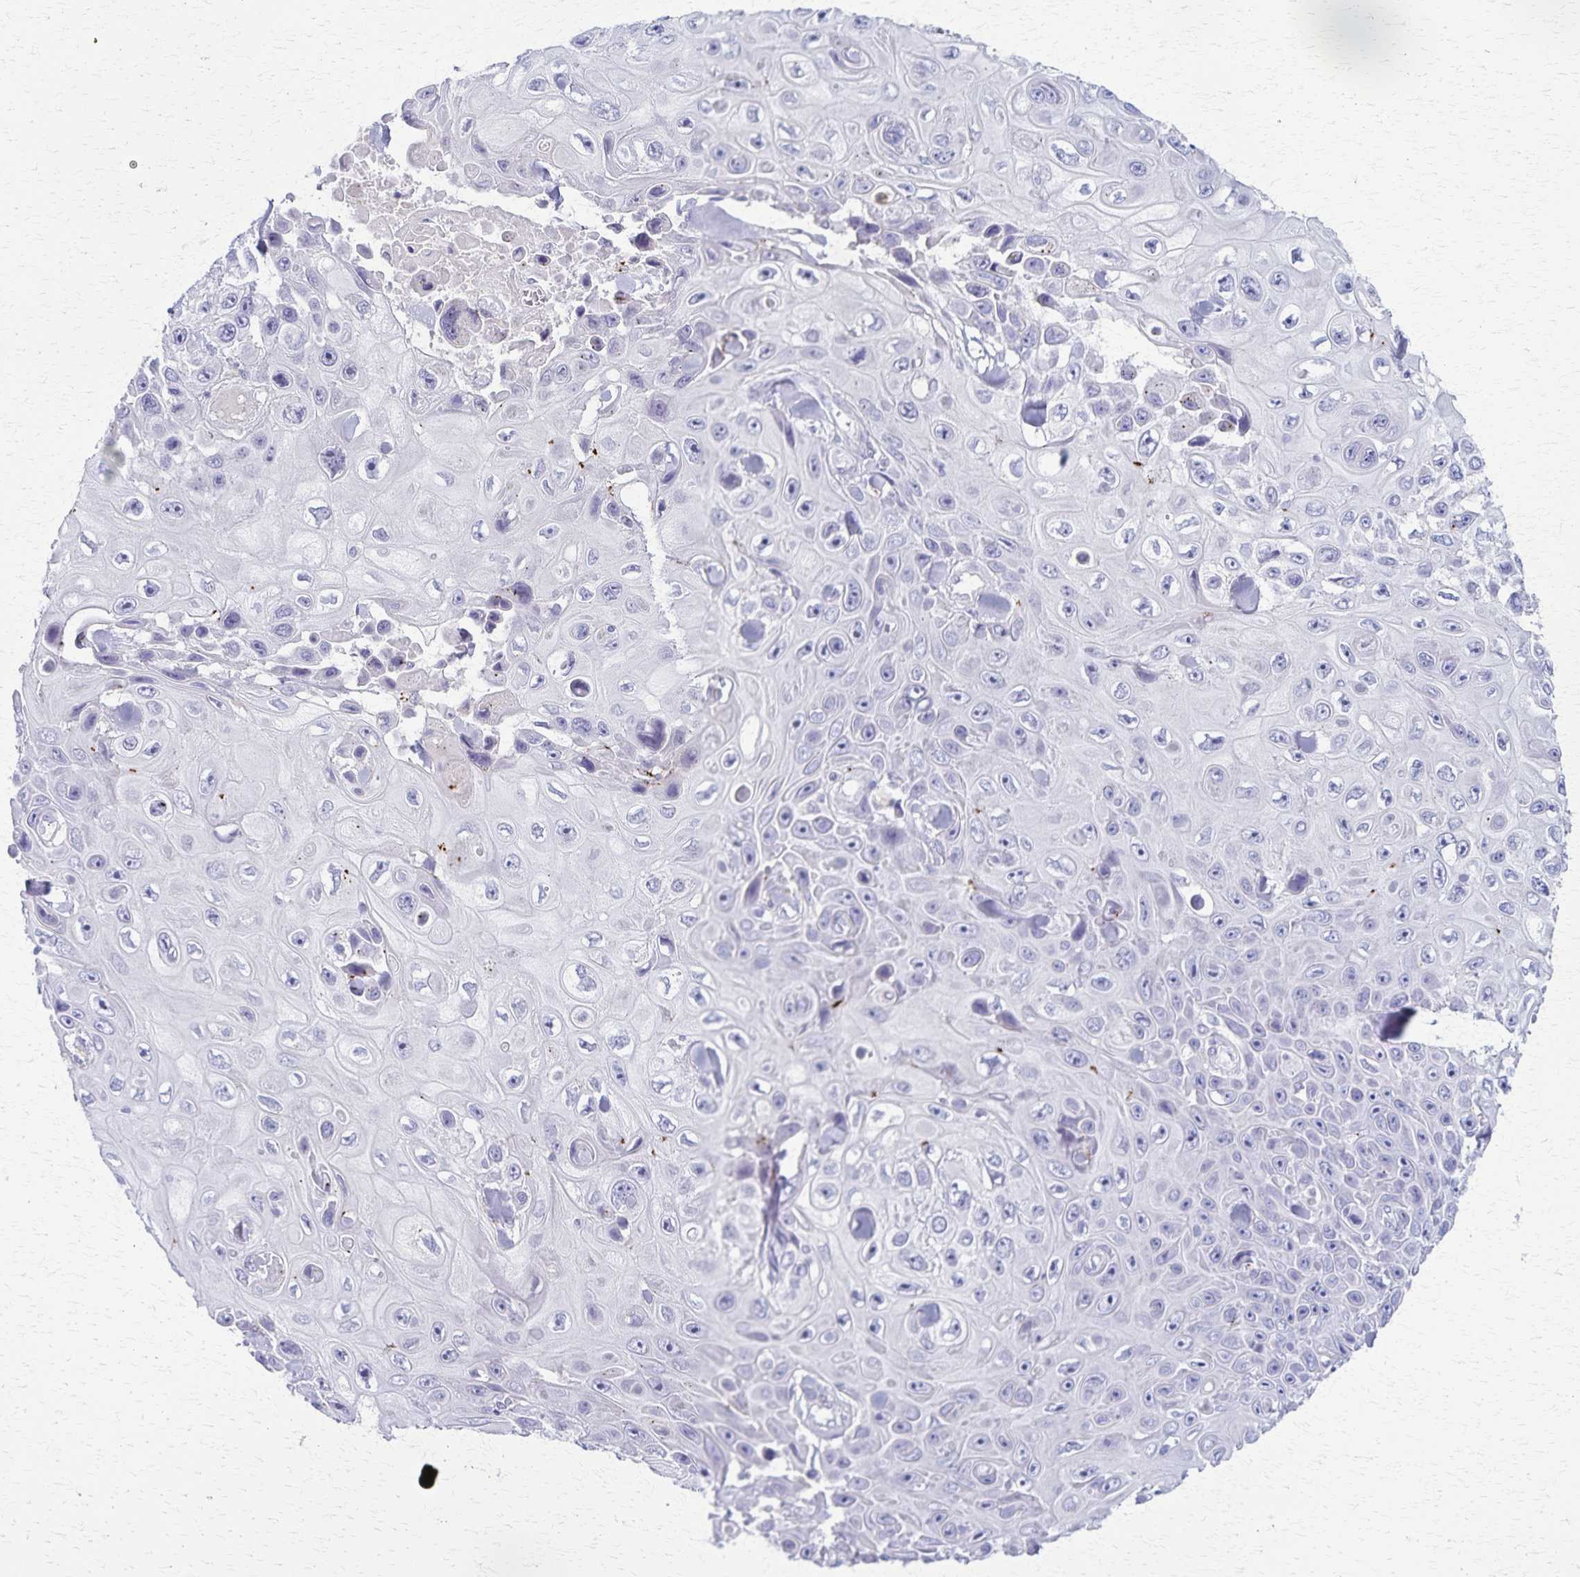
{"staining": {"intensity": "negative", "quantity": "none", "location": "none"}, "tissue": "skin cancer", "cell_type": "Tumor cells", "image_type": "cancer", "snomed": [{"axis": "morphology", "description": "Squamous cell carcinoma, NOS"}, {"axis": "topography", "description": "Skin"}], "caption": "The photomicrograph exhibits no staining of tumor cells in squamous cell carcinoma (skin). (Immunohistochemistry (ihc), brightfield microscopy, high magnification).", "gene": "TMEM60", "patient": {"sex": "male", "age": 82}}